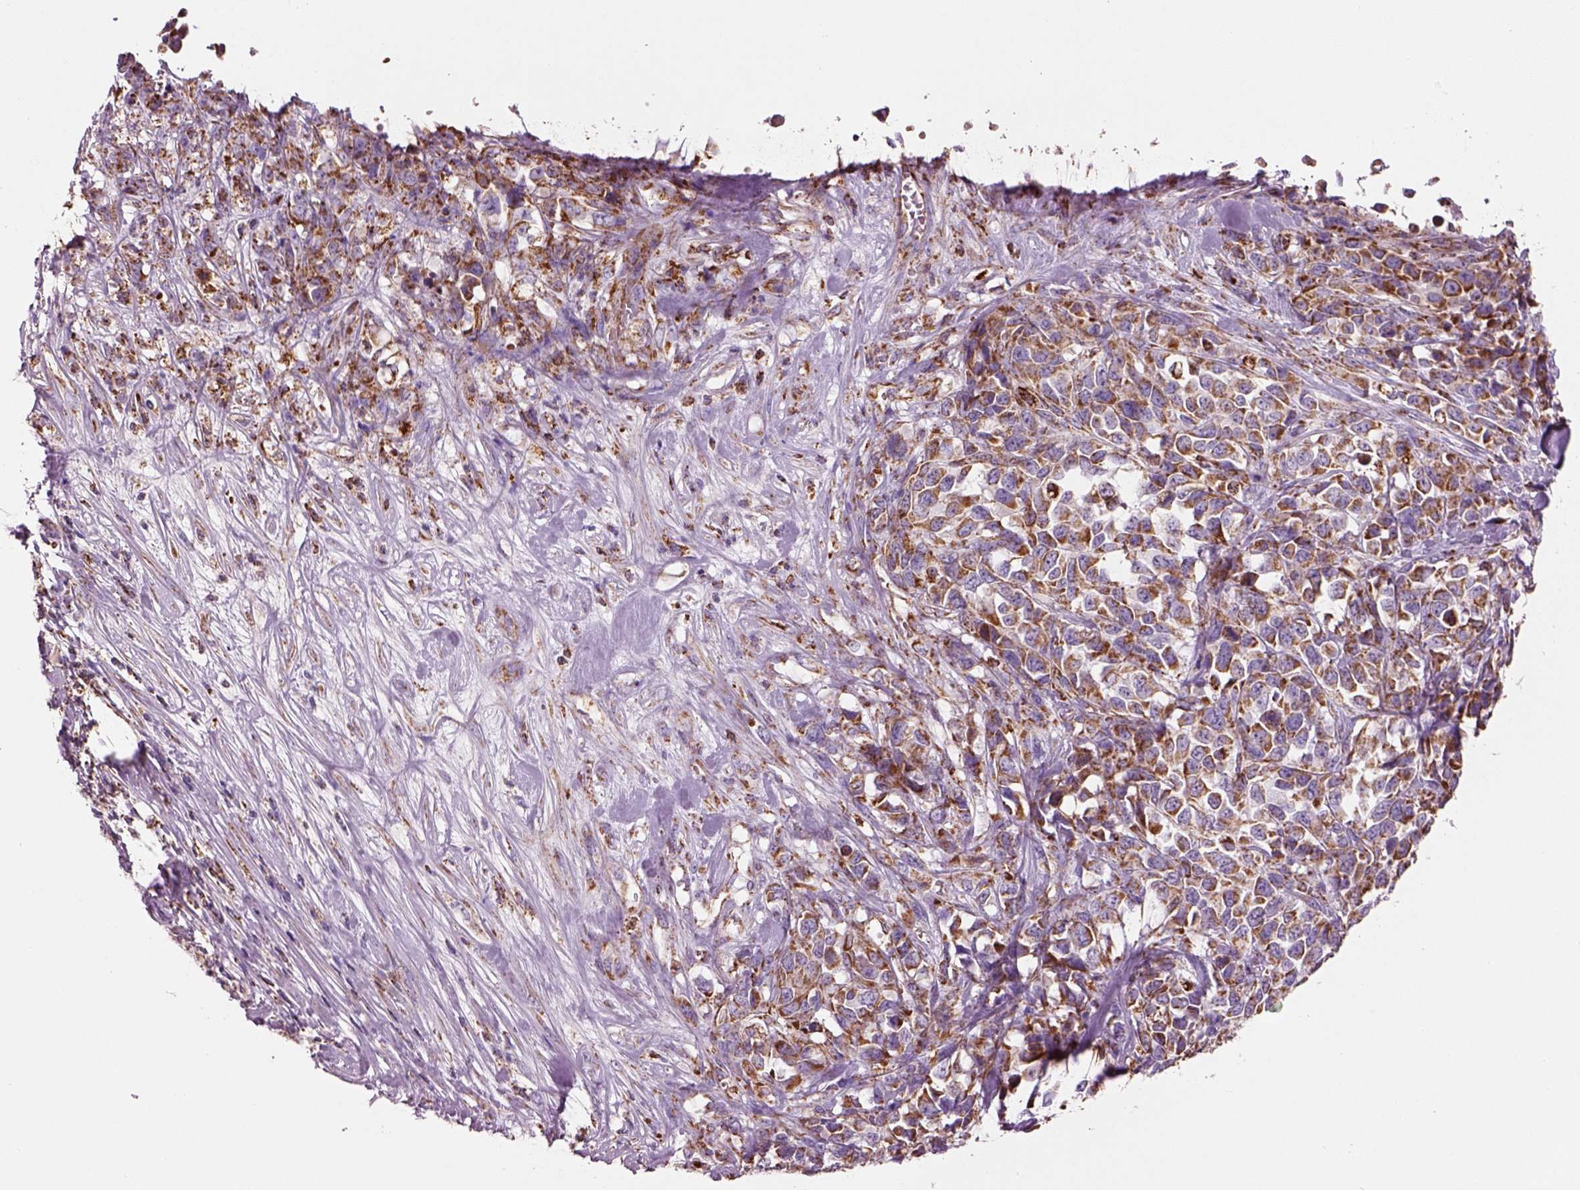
{"staining": {"intensity": "strong", "quantity": ">75%", "location": "cytoplasmic/membranous"}, "tissue": "melanoma", "cell_type": "Tumor cells", "image_type": "cancer", "snomed": [{"axis": "morphology", "description": "Malignant melanoma, Metastatic site"}, {"axis": "topography", "description": "Skin"}], "caption": "Tumor cells show high levels of strong cytoplasmic/membranous staining in about >75% of cells in malignant melanoma (metastatic site). Using DAB (brown) and hematoxylin (blue) stains, captured at high magnification using brightfield microscopy.", "gene": "SLC25A24", "patient": {"sex": "male", "age": 84}}